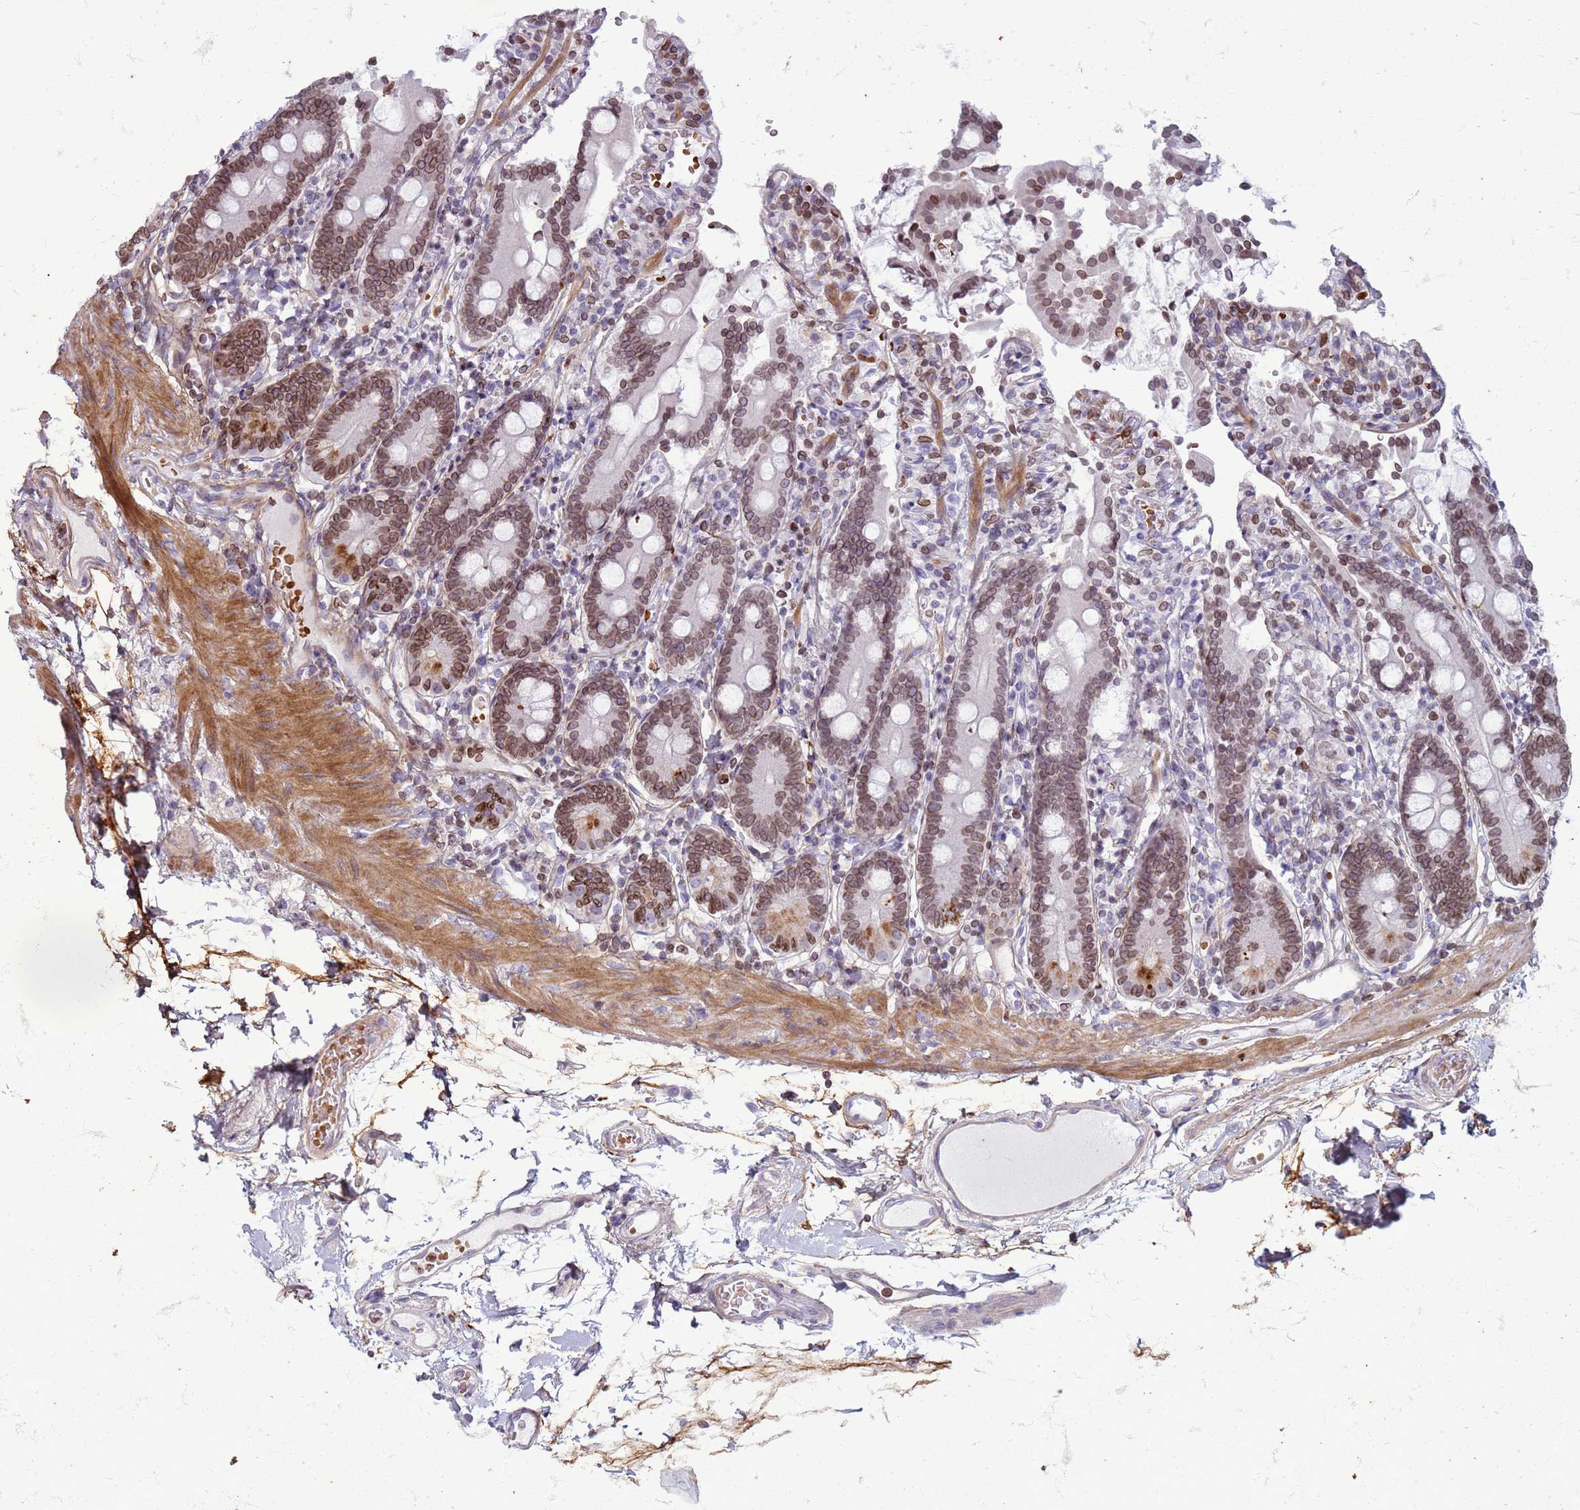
{"staining": {"intensity": "moderate", "quantity": ">75%", "location": "cytoplasmic/membranous,nuclear"}, "tissue": "duodenum", "cell_type": "Glandular cells", "image_type": "normal", "snomed": [{"axis": "morphology", "description": "Normal tissue, NOS"}, {"axis": "topography", "description": "Duodenum"}], "caption": "A micrograph of human duodenum stained for a protein exhibits moderate cytoplasmic/membranous,nuclear brown staining in glandular cells. Ihc stains the protein in brown and the nuclei are stained blue.", "gene": "METTL25B", "patient": {"sex": "male", "age": 55}}